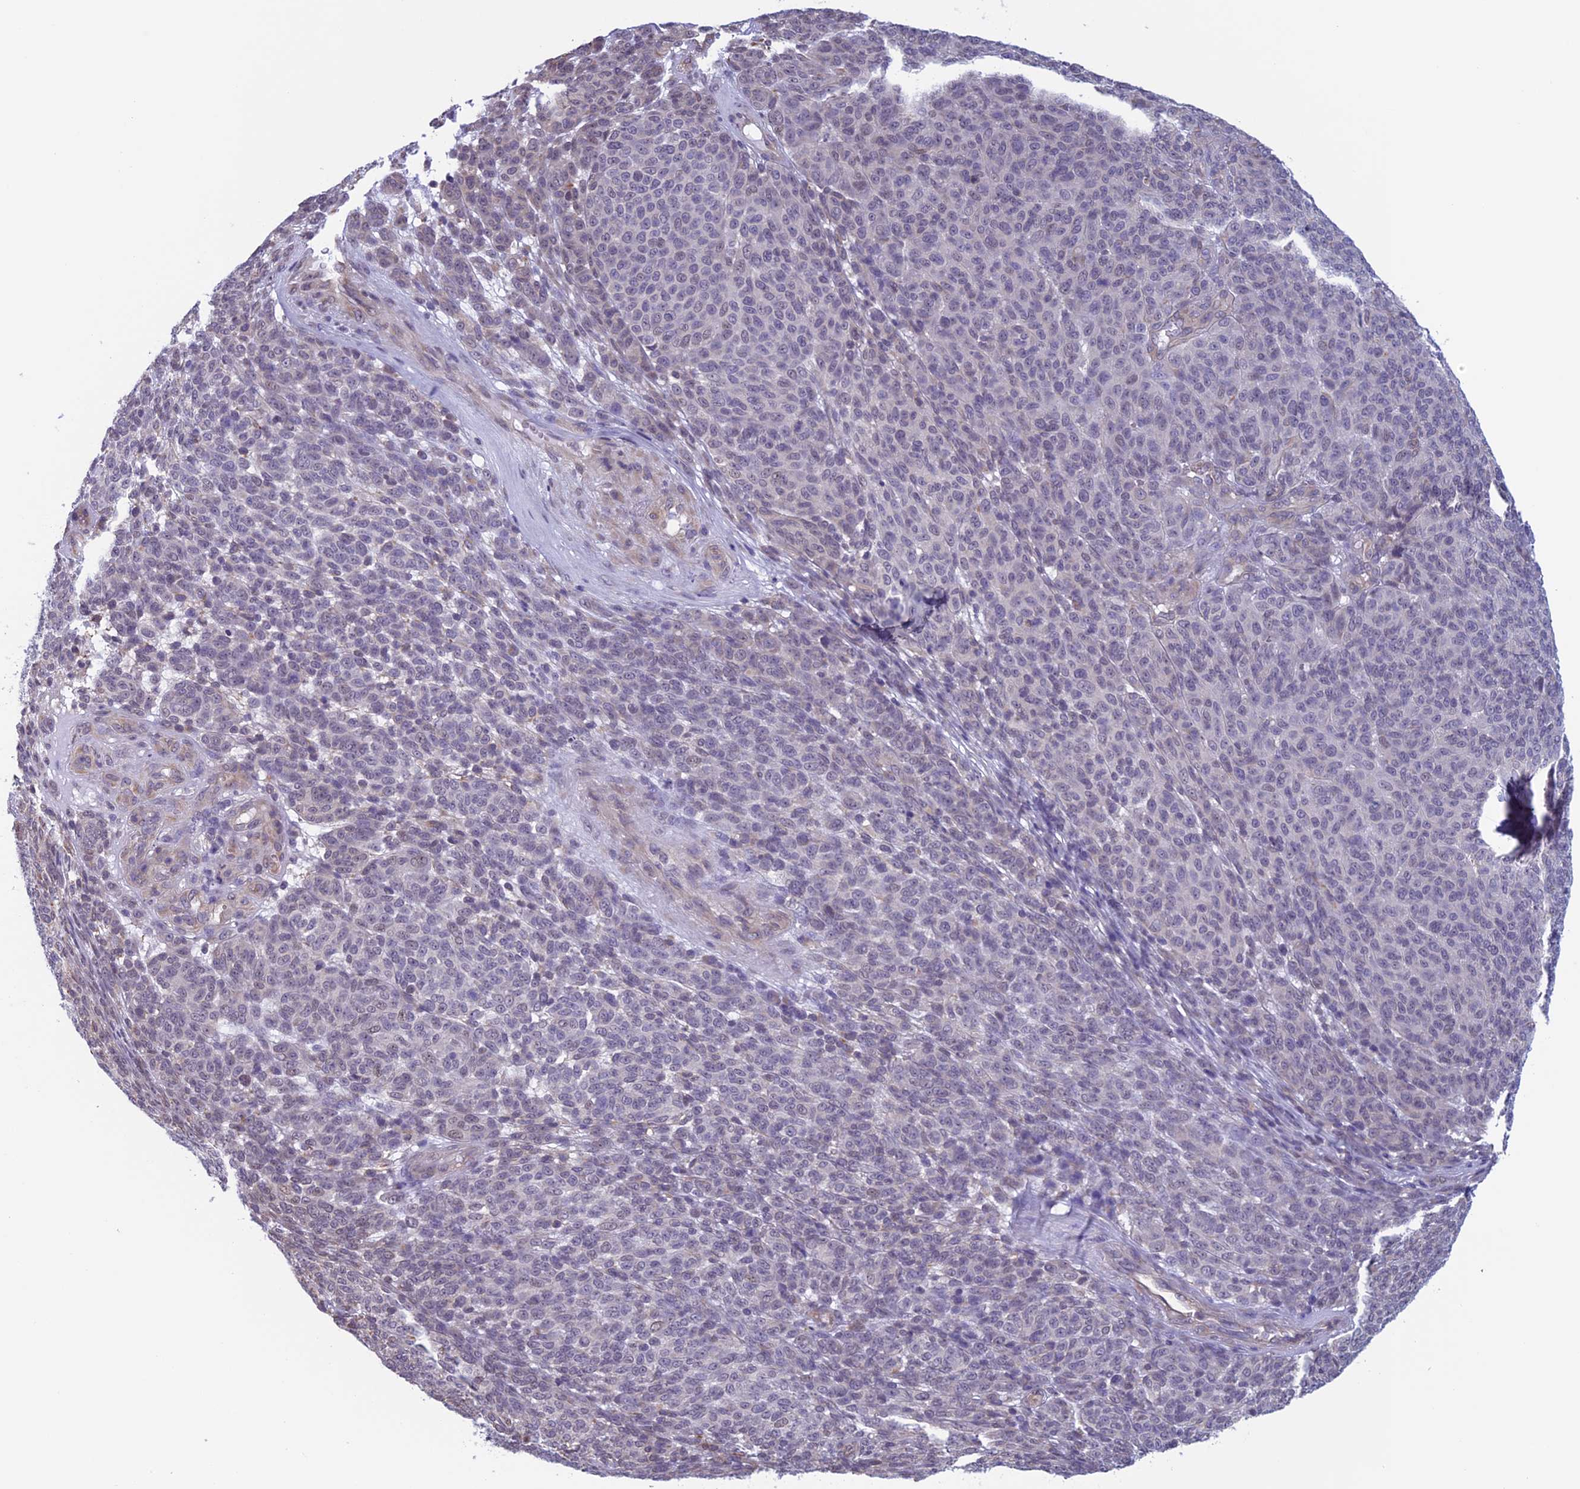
{"staining": {"intensity": "weak", "quantity": "<25%", "location": "nuclear"}, "tissue": "melanoma", "cell_type": "Tumor cells", "image_type": "cancer", "snomed": [{"axis": "morphology", "description": "Malignant melanoma, NOS"}, {"axis": "topography", "description": "Skin"}], "caption": "Immunohistochemistry image of human melanoma stained for a protein (brown), which shows no expression in tumor cells.", "gene": "SLC1A6", "patient": {"sex": "male", "age": 49}}